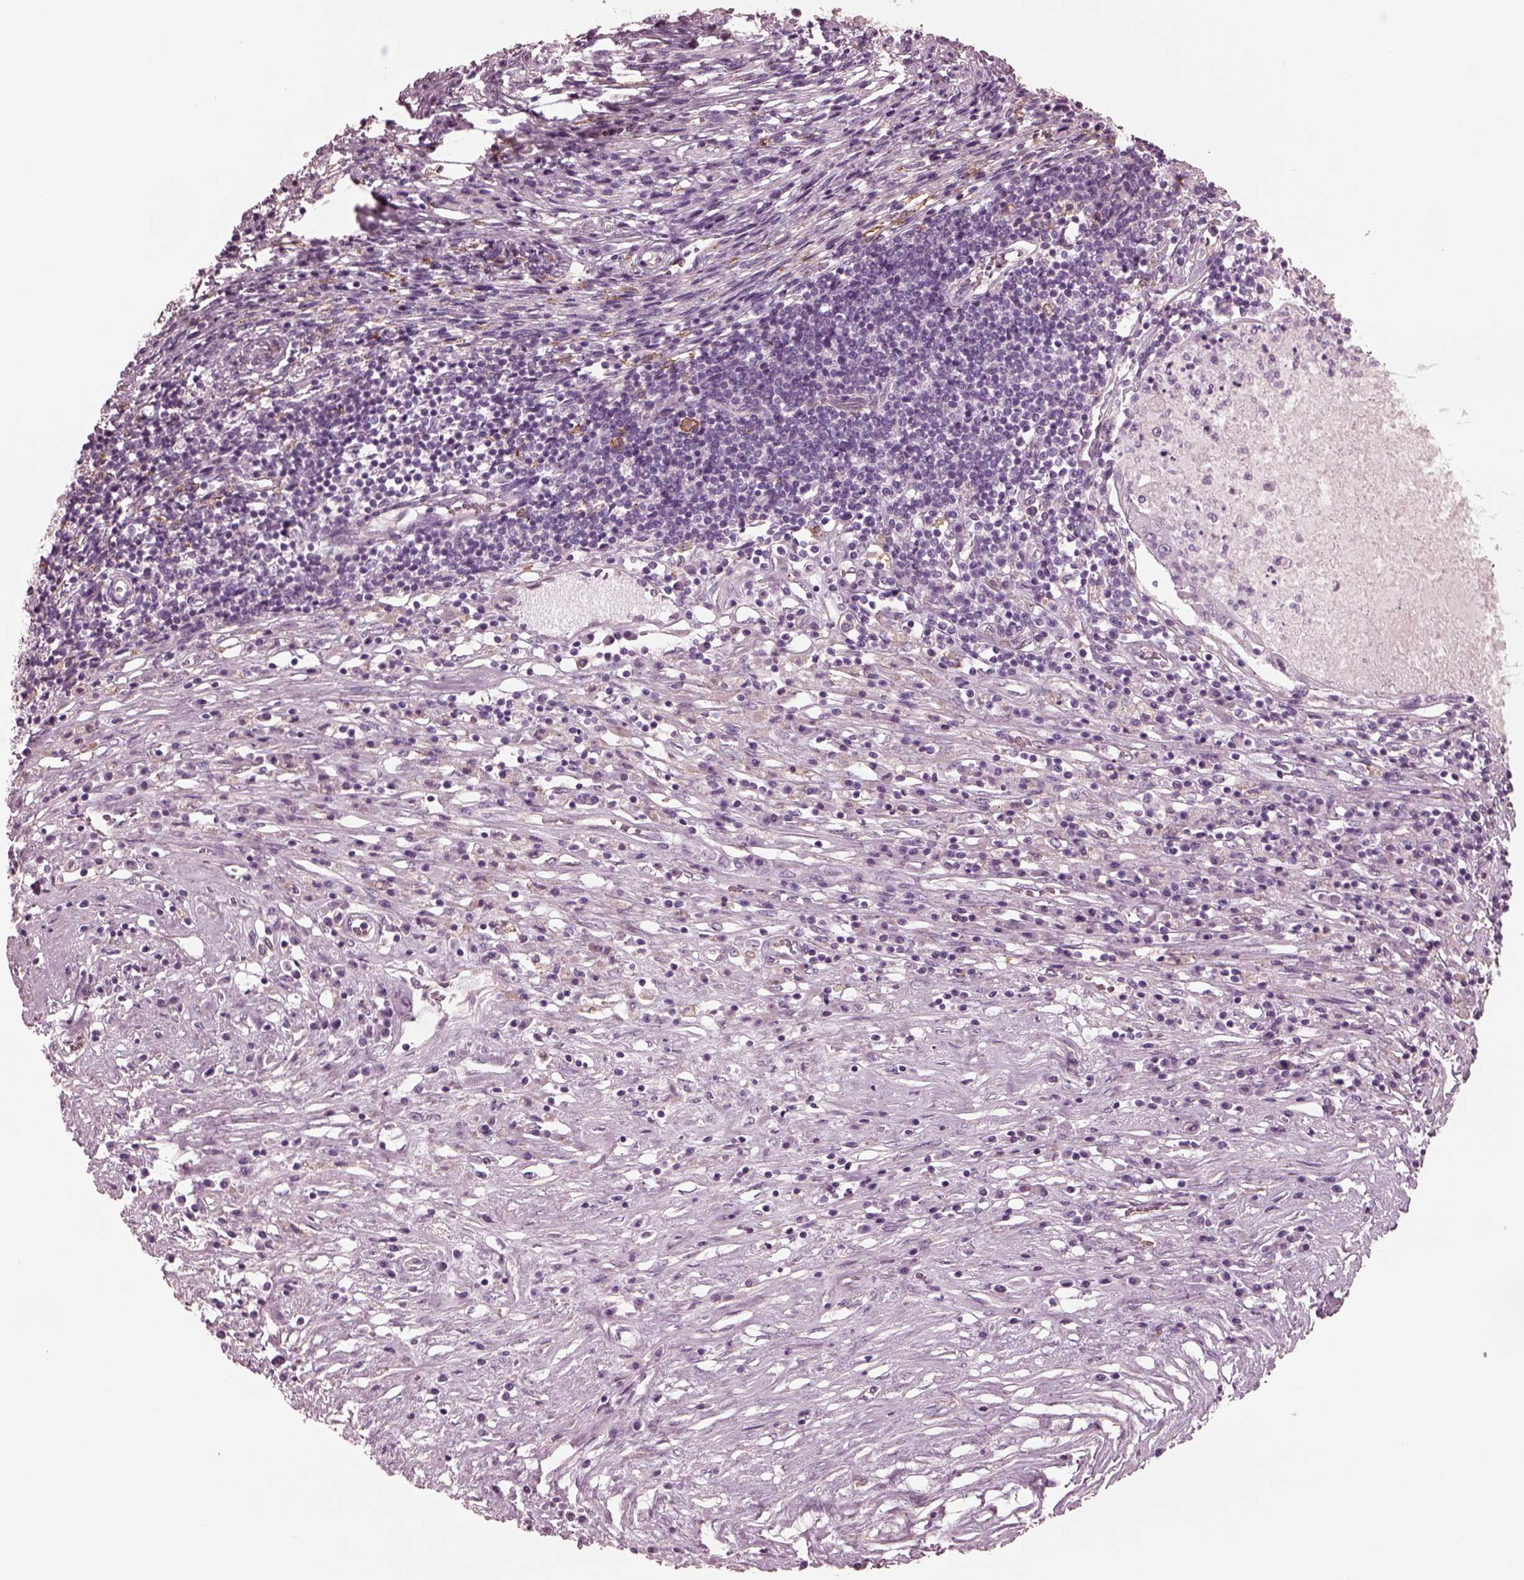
{"staining": {"intensity": "negative", "quantity": "none", "location": "none"}, "tissue": "testis cancer", "cell_type": "Tumor cells", "image_type": "cancer", "snomed": [{"axis": "morphology", "description": "Carcinoma, Embryonal, NOS"}, {"axis": "topography", "description": "Testis"}], "caption": "There is no significant positivity in tumor cells of embryonal carcinoma (testis). (IHC, brightfield microscopy, high magnification).", "gene": "CGA", "patient": {"sex": "male", "age": 37}}